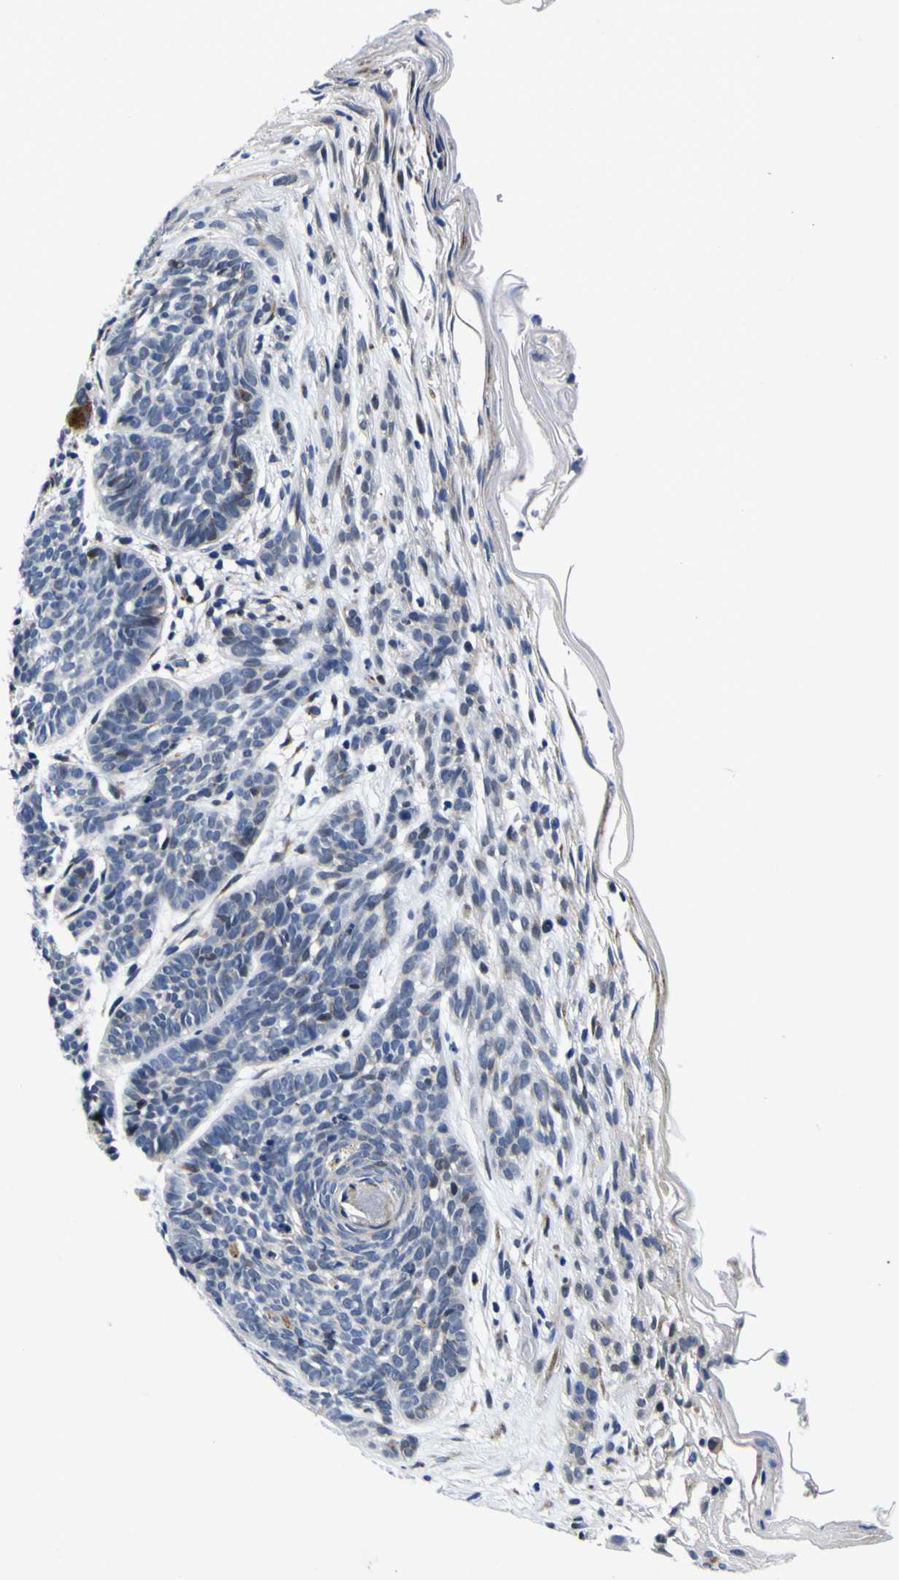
{"staining": {"intensity": "negative", "quantity": "none", "location": "none"}, "tissue": "skin cancer", "cell_type": "Tumor cells", "image_type": "cancer", "snomed": [{"axis": "morphology", "description": "Basal cell carcinoma"}, {"axis": "topography", "description": "Skin"}], "caption": "Skin cancer stained for a protein using immunohistochemistry demonstrates no staining tumor cells.", "gene": "IGFLR1", "patient": {"sex": "female", "age": 70}}